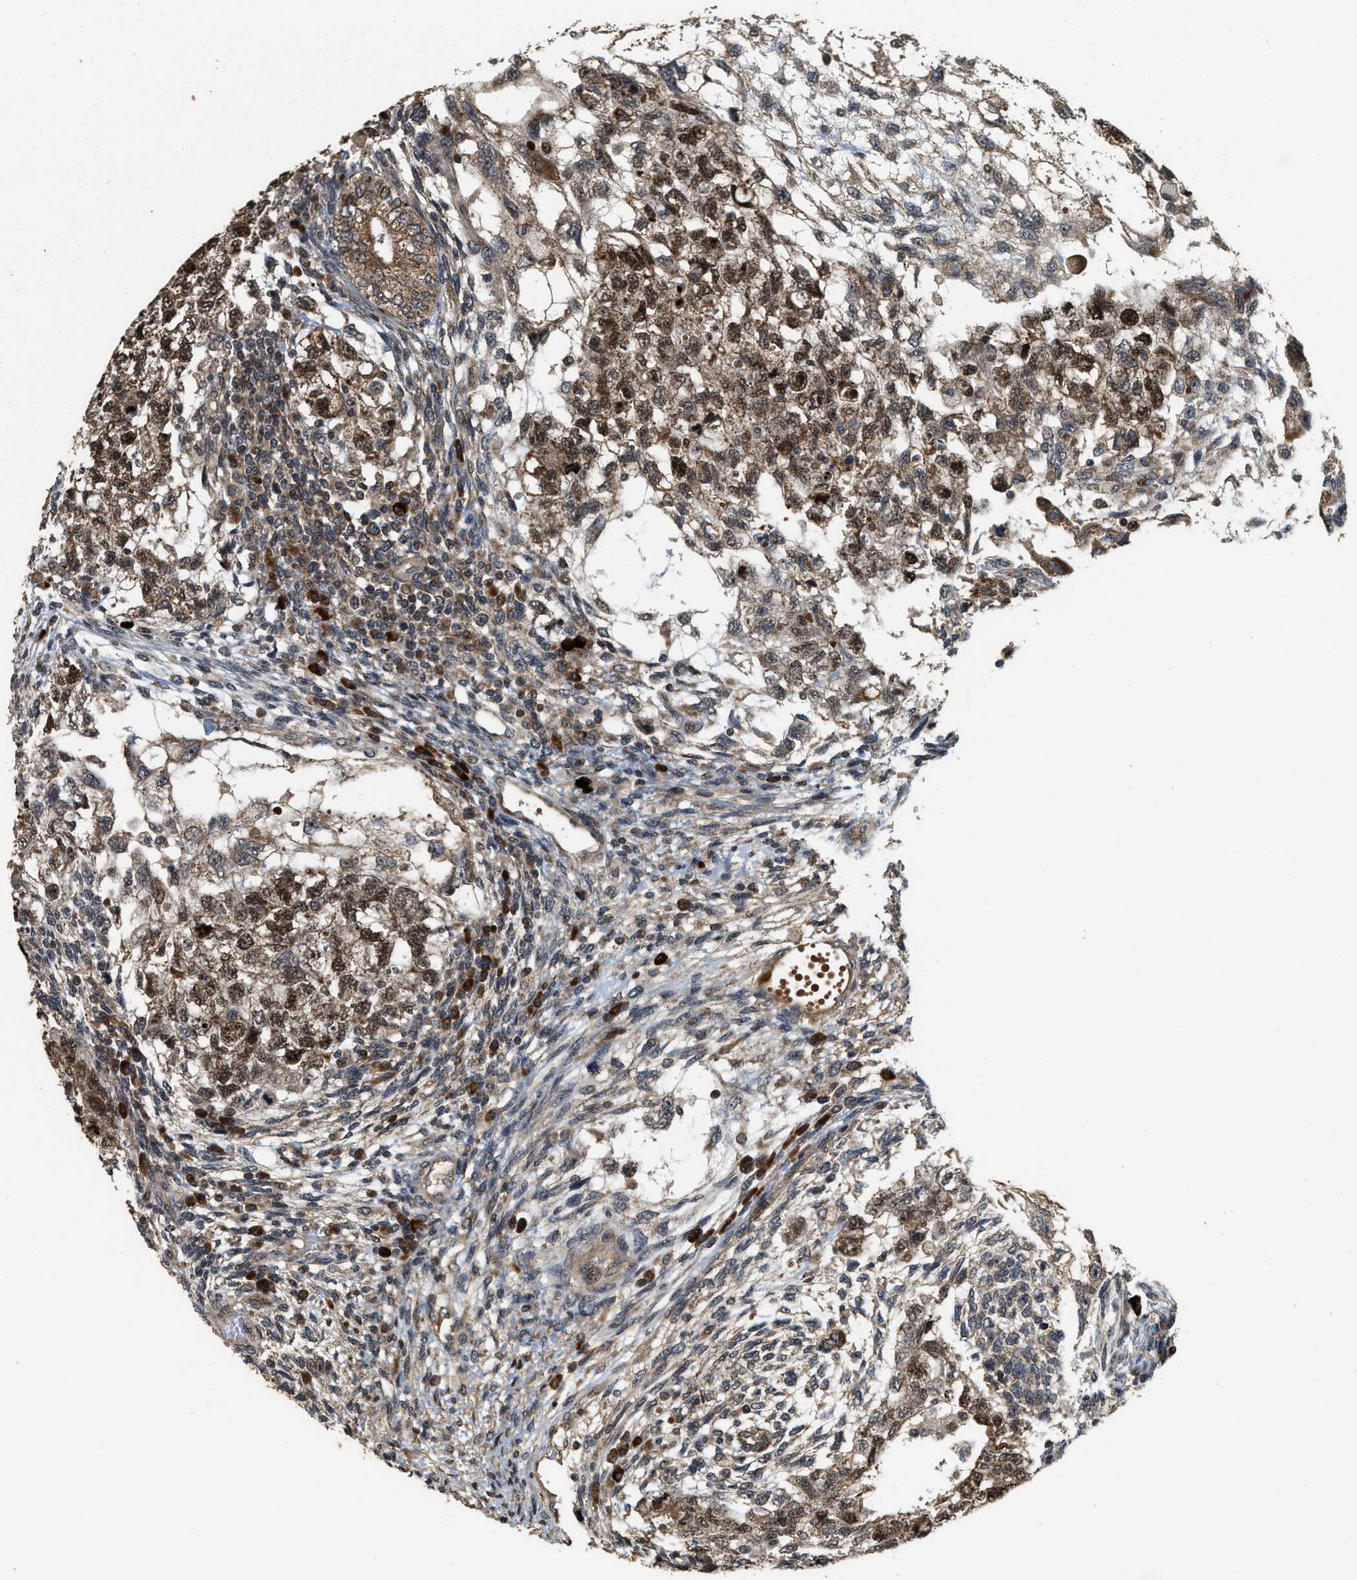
{"staining": {"intensity": "moderate", "quantity": ">75%", "location": "cytoplasmic/membranous,nuclear"}, "tissue": "testis cancer", "cell_type": "Tumor cells", "image_type": "cancer", "snomed": [{"axis": "morphology", "description": "Normal tissue, NOS"}, {"axis": "morphology", "description": "Carcinoma, Embryonal, NOS"}, {"axis": "topography", "description": "Testis"}], "caption": "Immunohistochemical staining of human testis embryonal carcinoma reveals medium levels of moderate cytoplasmic/membranous and nuclear staining in about >75% of tumor cells.", "gene": "ELP2", "patient": {"sex": "male", "age": 36}}